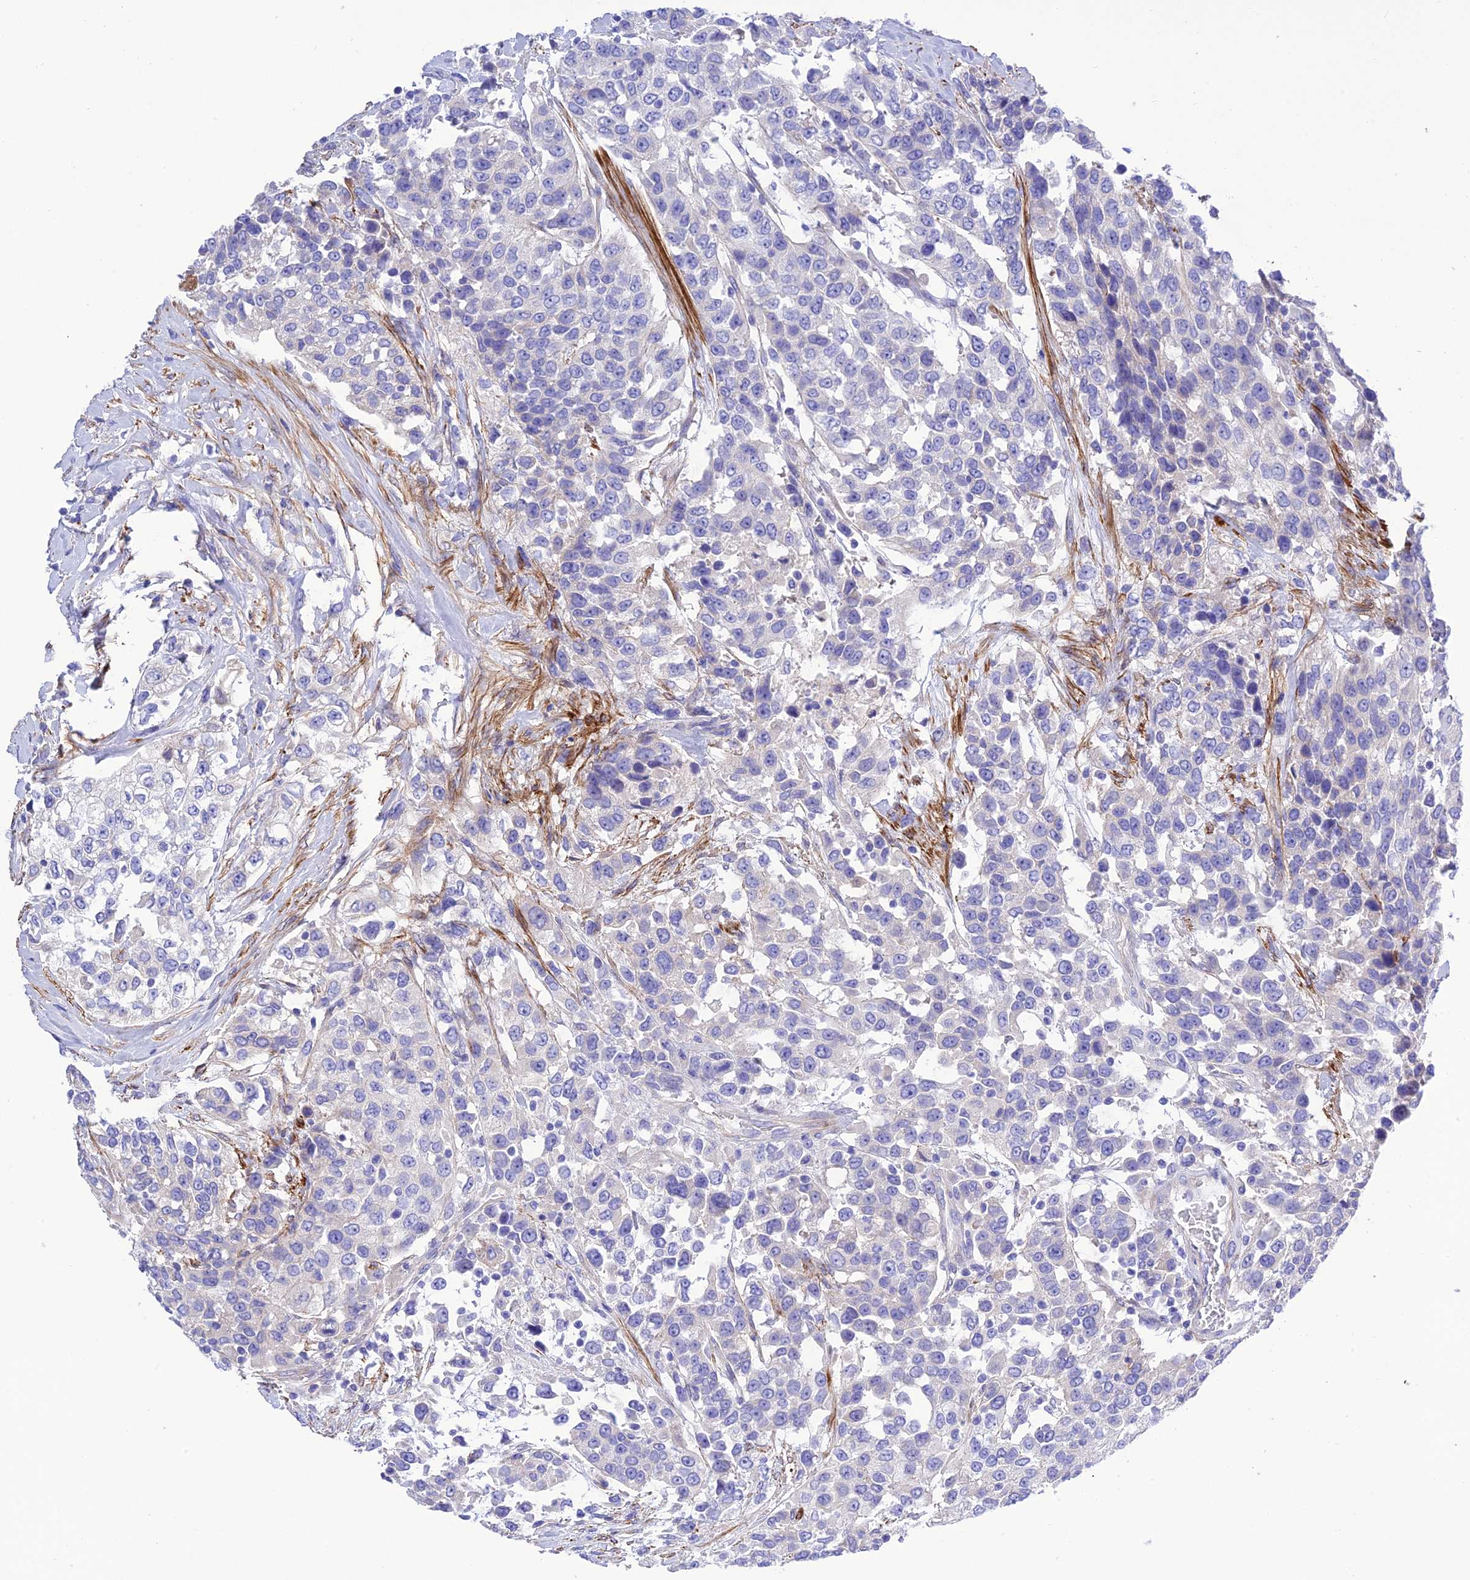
{"staining": {"intensity": "negative", "quantity": "none", "location": "none"}, "tissue": "urothelial cancer", "cell_type": "Tumor cells", "image_type": "cancer", "snomed": [{"axis": "morphology", "description": "Urothelial carcinoma, High grade"}, {"axis": "topography", "description": "Urinary bladder"}], "caption": "Micrograph shows no protein expression in tumor cells of urothelial carcinoma (high-grade) tissue.", "gene": "FRA10AC1", "patient": {"sex": "female", "age": 80}}